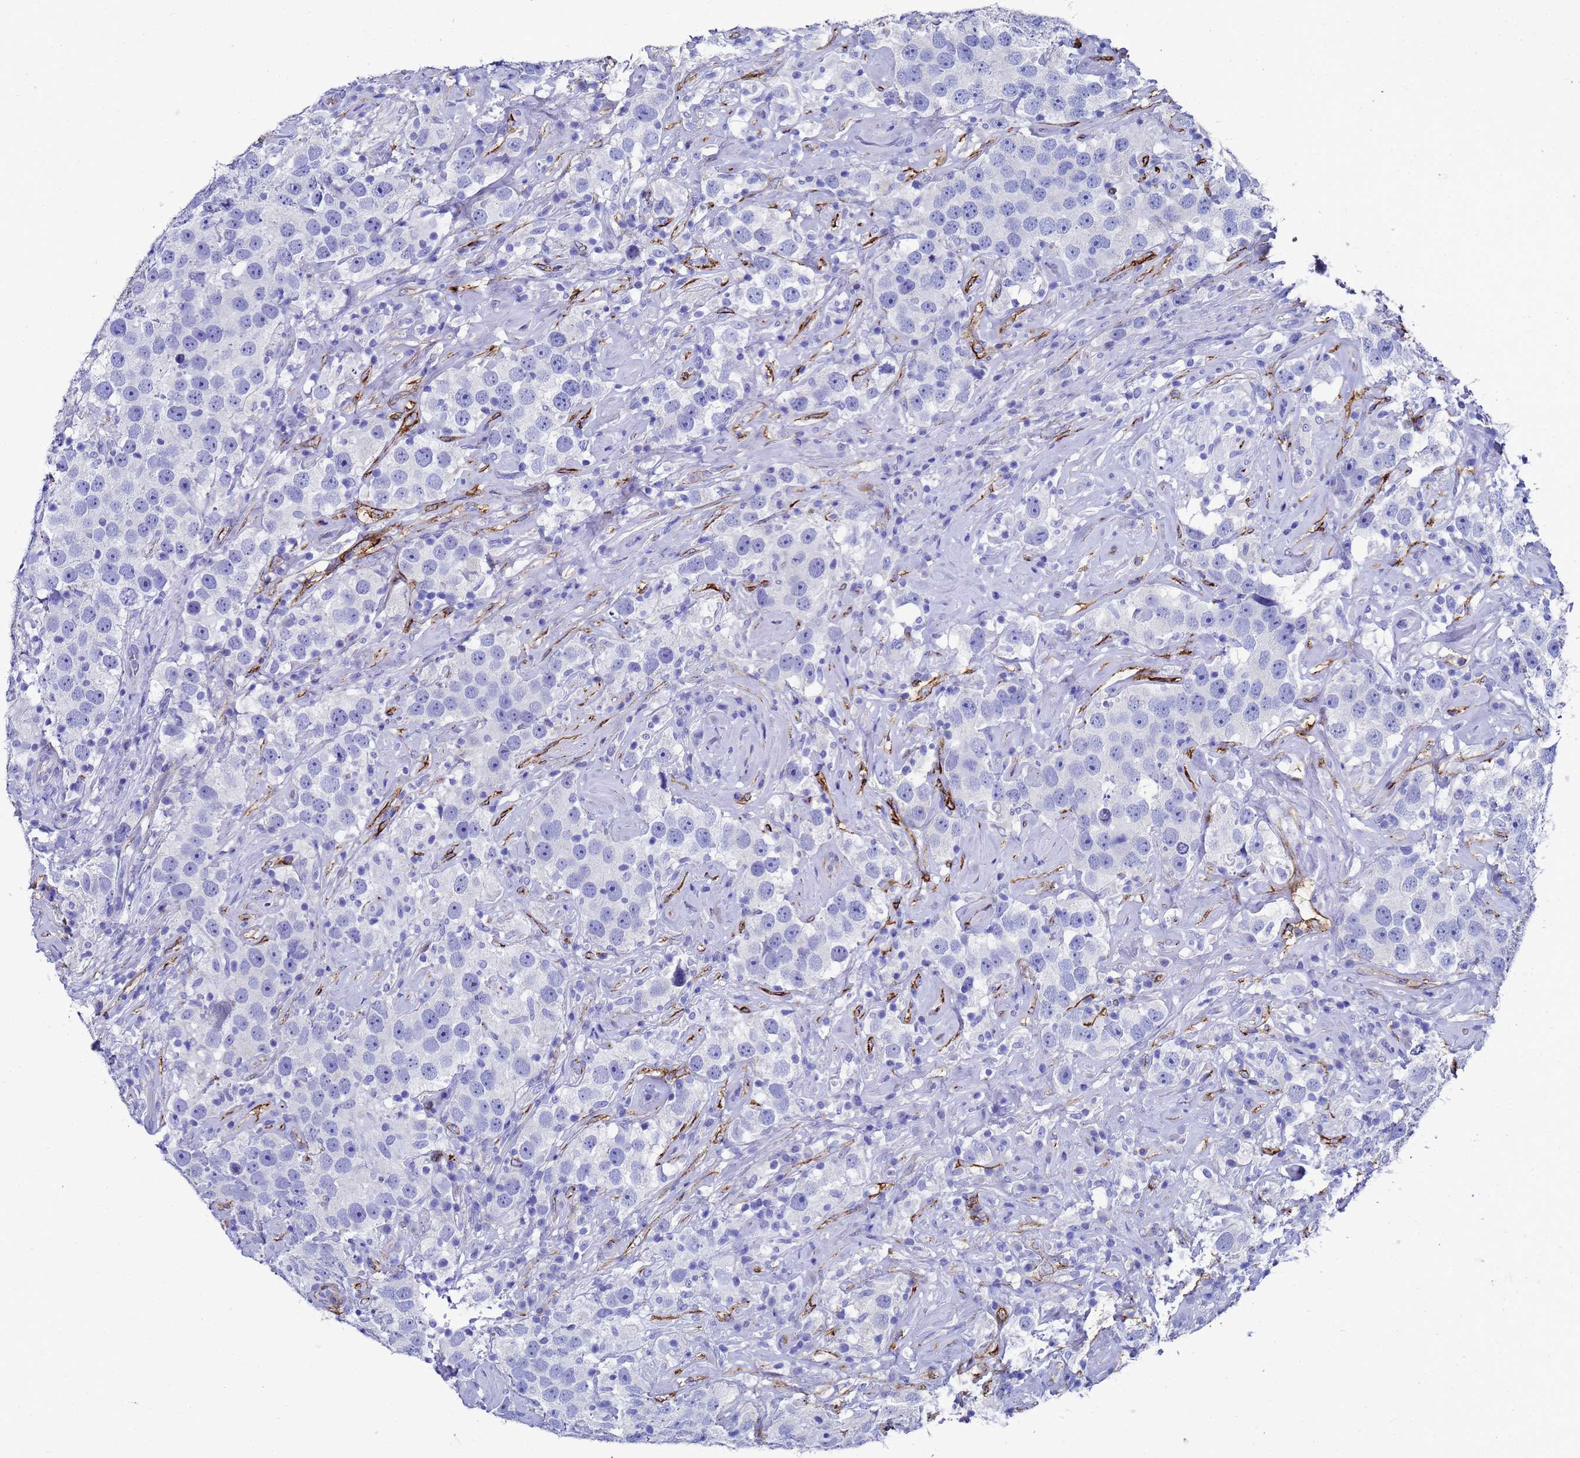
{"staining": {"intensity": "negative", "quantity": "none", "location": "none"}, "tissue": "testis cancer", "cell_type": "Tumor cells", "image_type": "cancer", "snomed": [{"axis": "morphology", "description": "Seminoma, NOS"}, {"axis": "topography", "description": "Testis"}], "caption": "Immunohistochemistry micrograph of neoplastic tissue: human testis cancer stained with DAB reveals no significant protein positivity in tumor cells.", "gene": "ADIPOQ", "patient": {"sex": "male", "age": 49}}